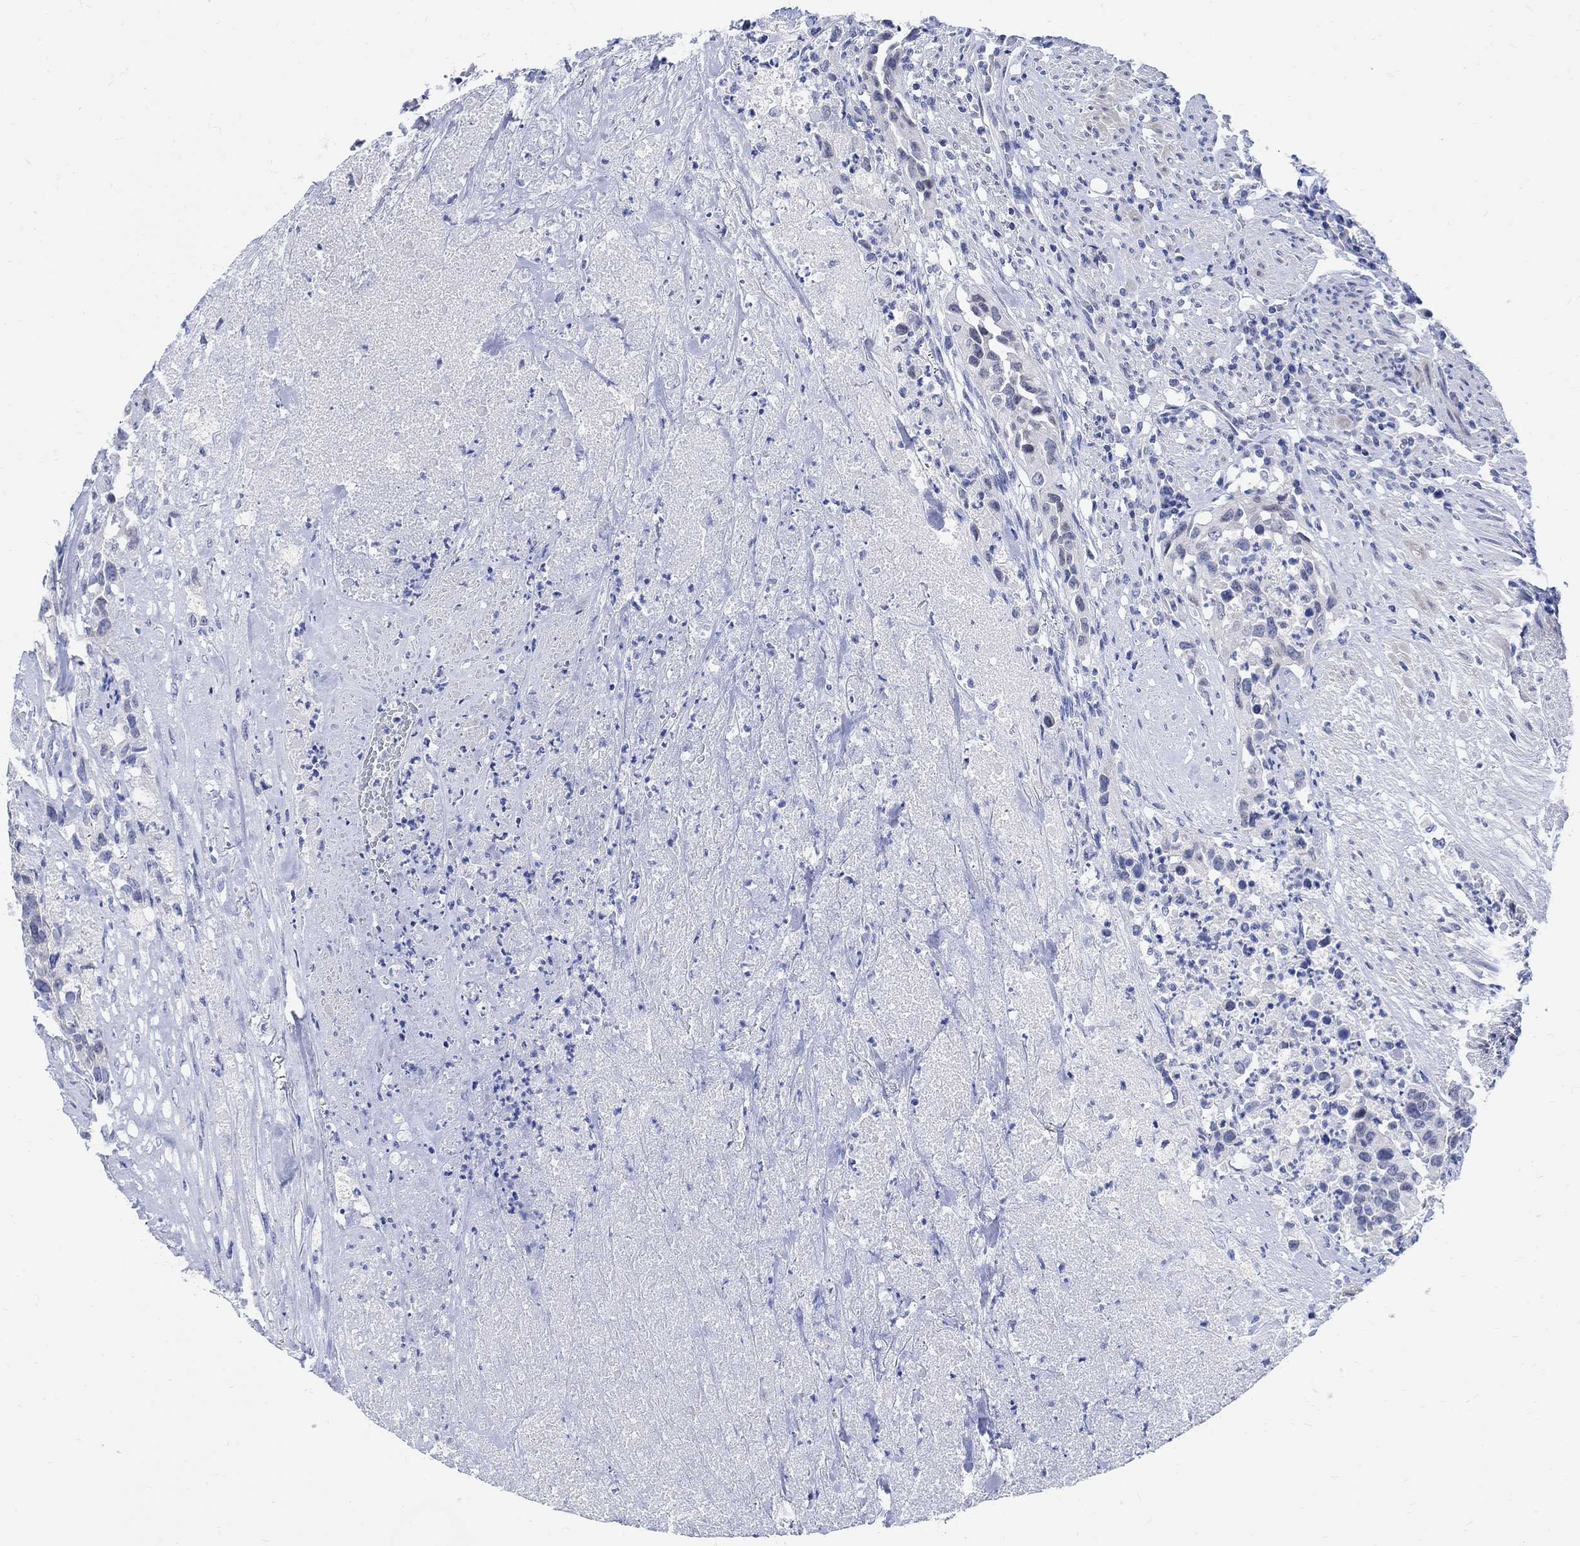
{"staining": {"intensity": "negative", "quantity": "none", "location": "none"}, "tissue": "urothelial cancer", "cell_type": "Tumor cells", "image_type": "cancer", "snomed": [{"axis": "morphology", "description": "Urothelial carcinoma, High grade"}, {"axis": "topography", "description": "Urinary bladder"}], "caption": "Tumor cells are negative for protein expression in human urothelial carcinoma (high-grade).", "gene": "CAMK2N1", "patient": {"sex": "female", "age": 73}}